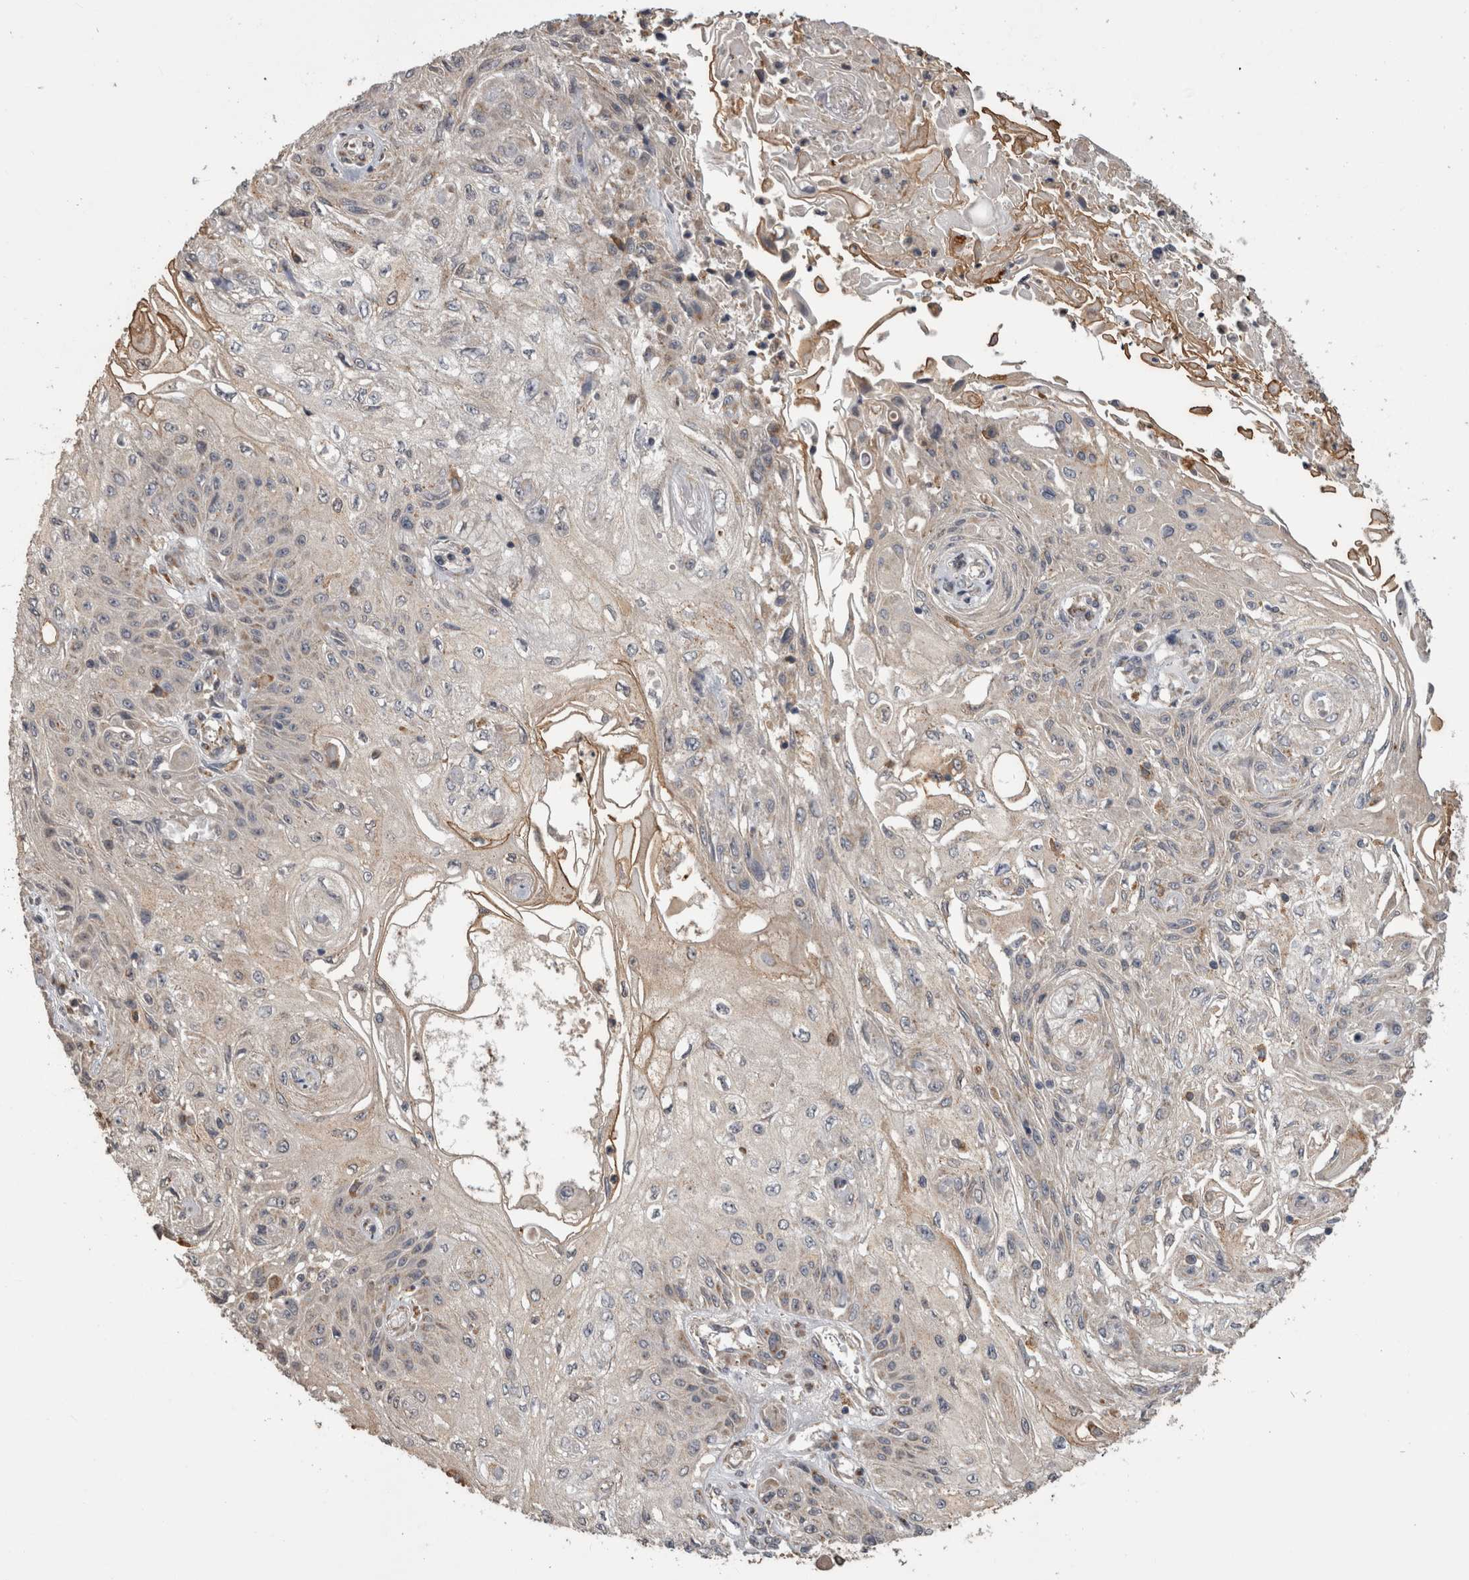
{"staining": {"intensity": "weak", "quantity": "25%-75%", "location": "cytoplasmic/membranous"}, "tissue": "skin cancer", "cell_type": "Tumor cells", "image_type": "cancer", "snomed": [{"axis": "morphology", "description": "Squamous cell carcinoma, NOS"}, {"axis": "morphology", "description": "Squamous cell carcinoma, metastatic, NOS"}, {"axis": "topography", "description": "Skin"}, {"axis": "topography", "description": "Lymph node"}], "caption": "Immunohistochemistry (IHC) of skin cancer displays low levels of weak cytoplasmic/membranous staining in about 25%-75% of tumor cells.", "gene": "ANXA13", "patient": {"sex": "male", "age": 75}}